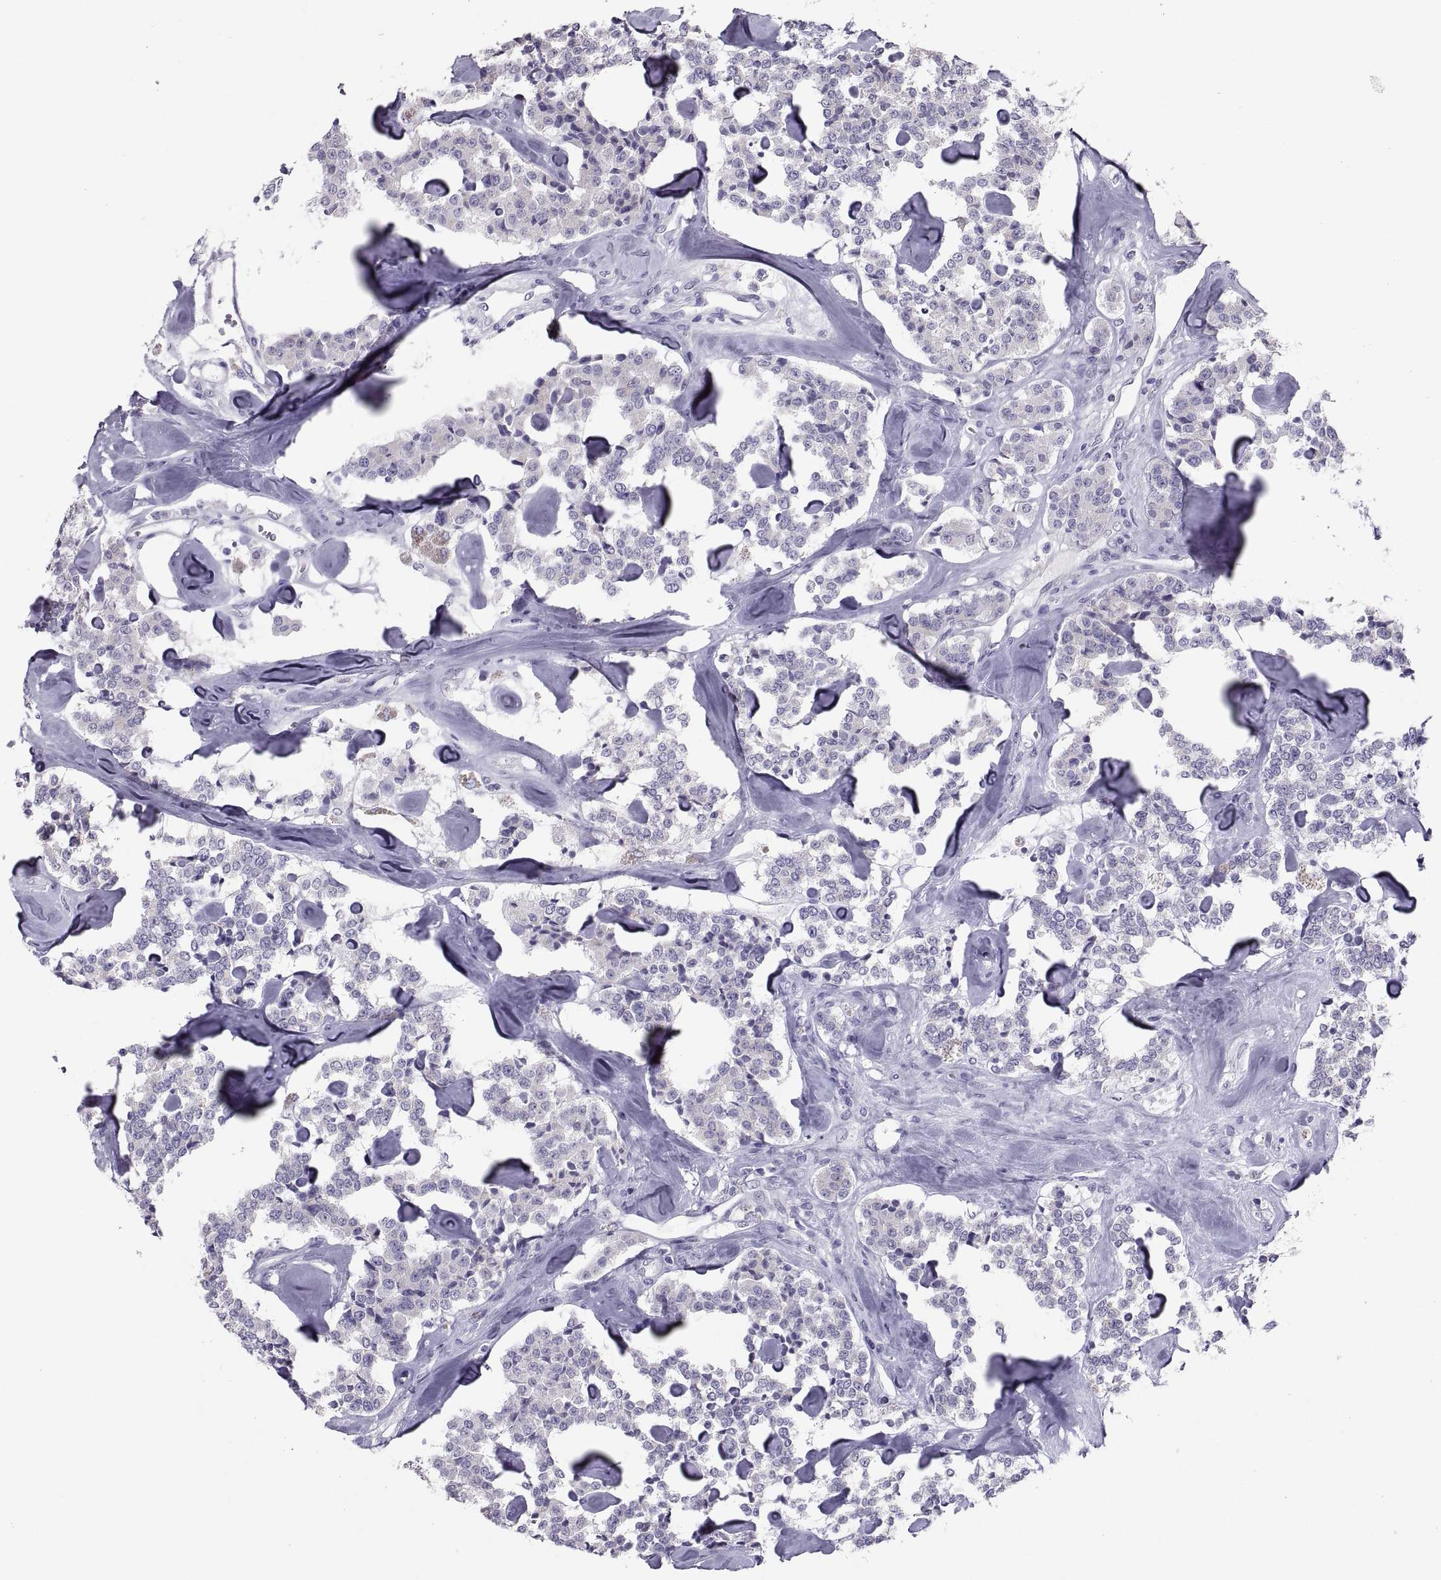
{"staining": {"intensity": "negative", "quantity": "none", "location": "none"}, "tissue": "carcinoid", "cell_type": "Tumor cells", "image_type": "cancer", "snomed": [{"axis": "morphology", "description": "Carcinoid, malignant, NOS"}, {"axis": "topography", "description": "Pancreas"}], "caption": "Tumor cells are negative for brown protein staining in malignant carcinoid. (DAB (3,3'-diaminobenzidine) immunohistochemistry (IHC), high magnification).", "gene": "IGSF1", "patient": {"sex": "male", "age": 41}}